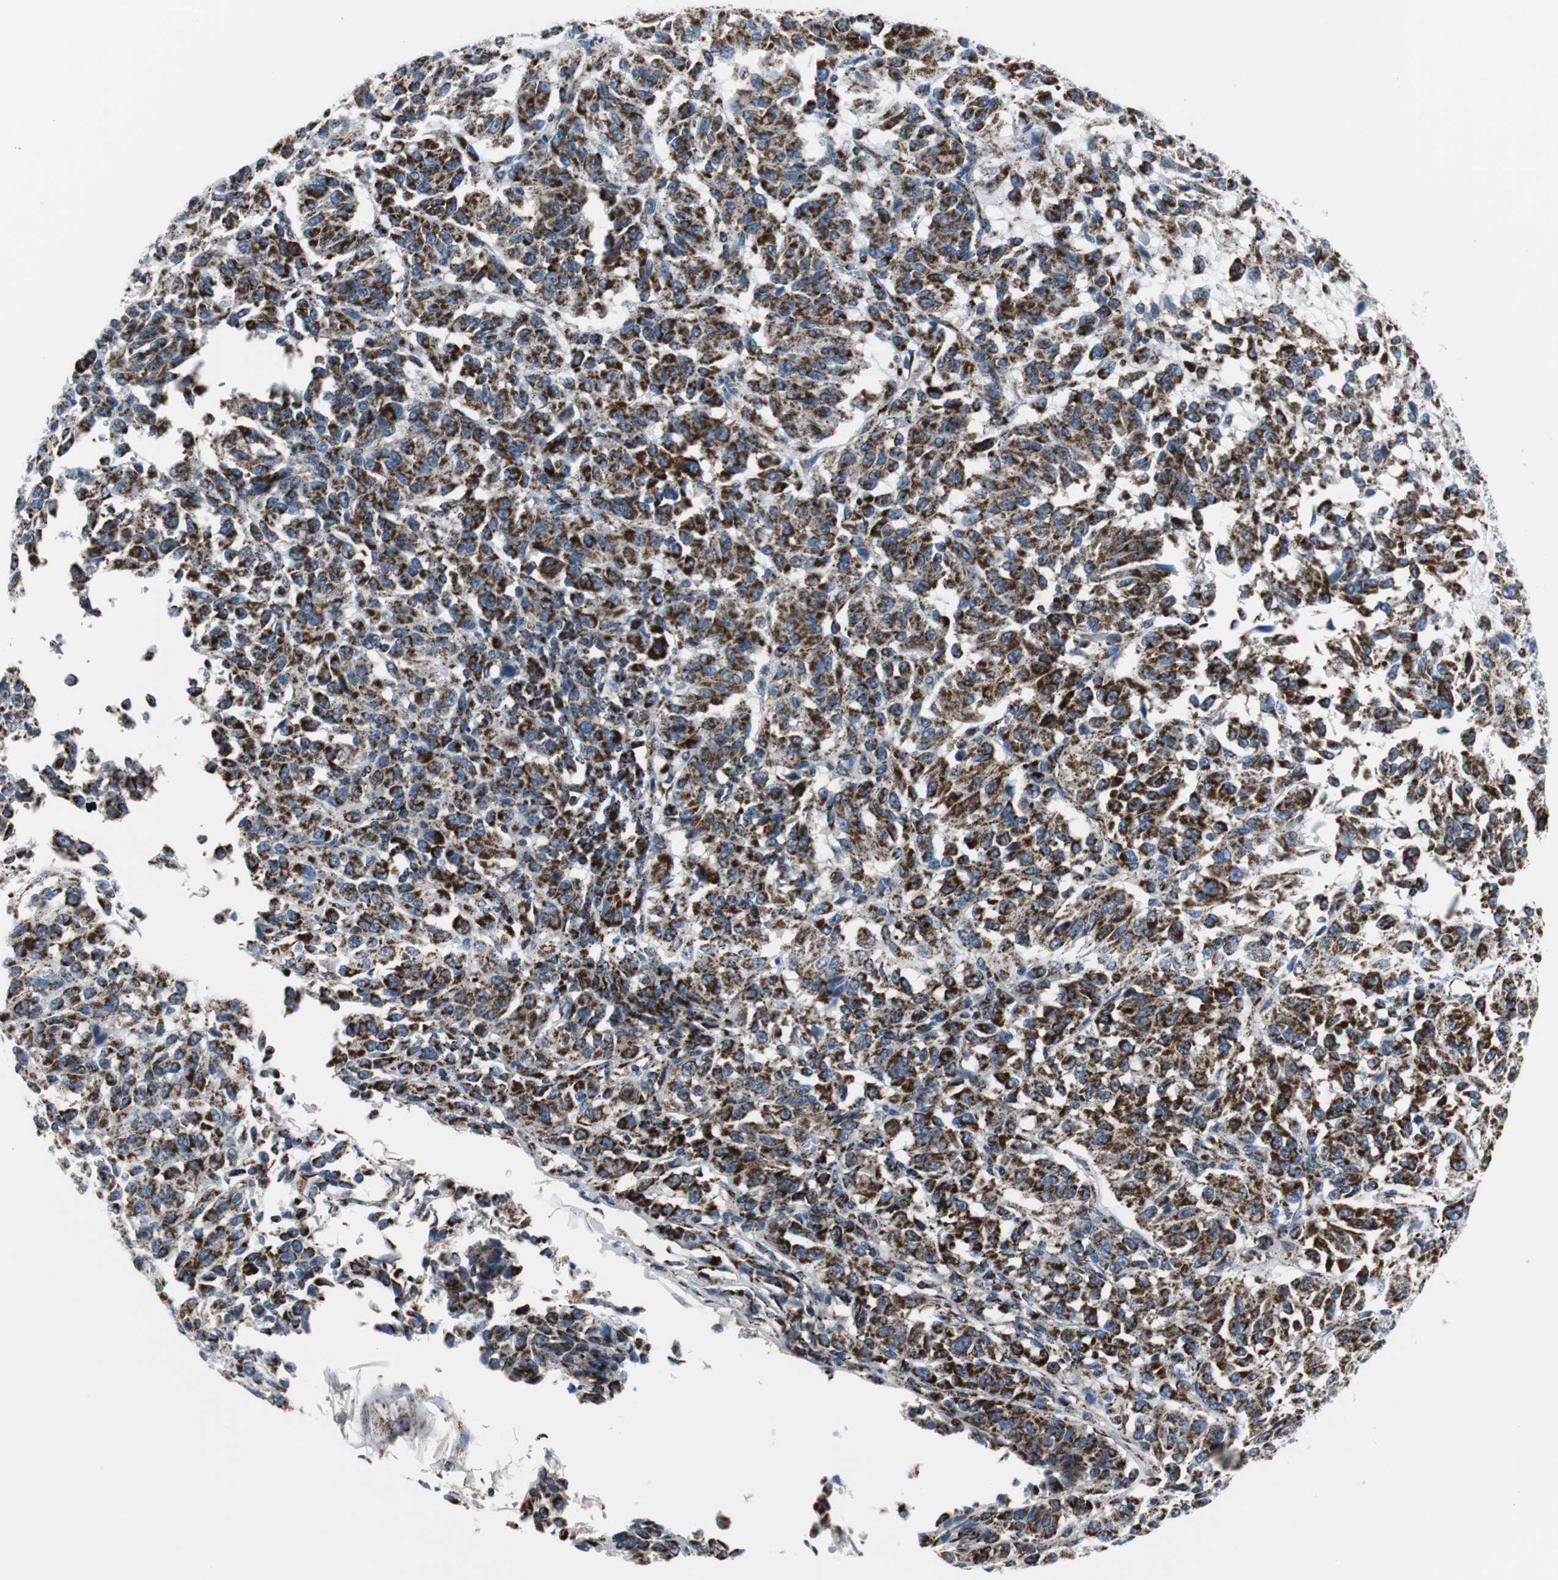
{"staining": {"intensity": "strong", "quantity": ">75%", "location": "cytoplasmic/membranous"}, "tissue": "melanoma", "cell_type": "Tumor cells", "image_type": "cancer", "snomed": [{"axis": "morphology", "description": "Malignant melanoma, Metastatic site"}, {"axis": "topography", "description": "Lung"}], "caption": "Strong cytoplasmic/membranous protein positivity is identified in approximately >75% of tumor cells in melanoma. Using DAB (3,3'-diaminobenzidine) (brown) and hematoxylin (blue) stains, captured at high magnification using brightfield microscopy.", "gene": "C1QTNF7", "patient": {"sex": "male", "age": 64}}